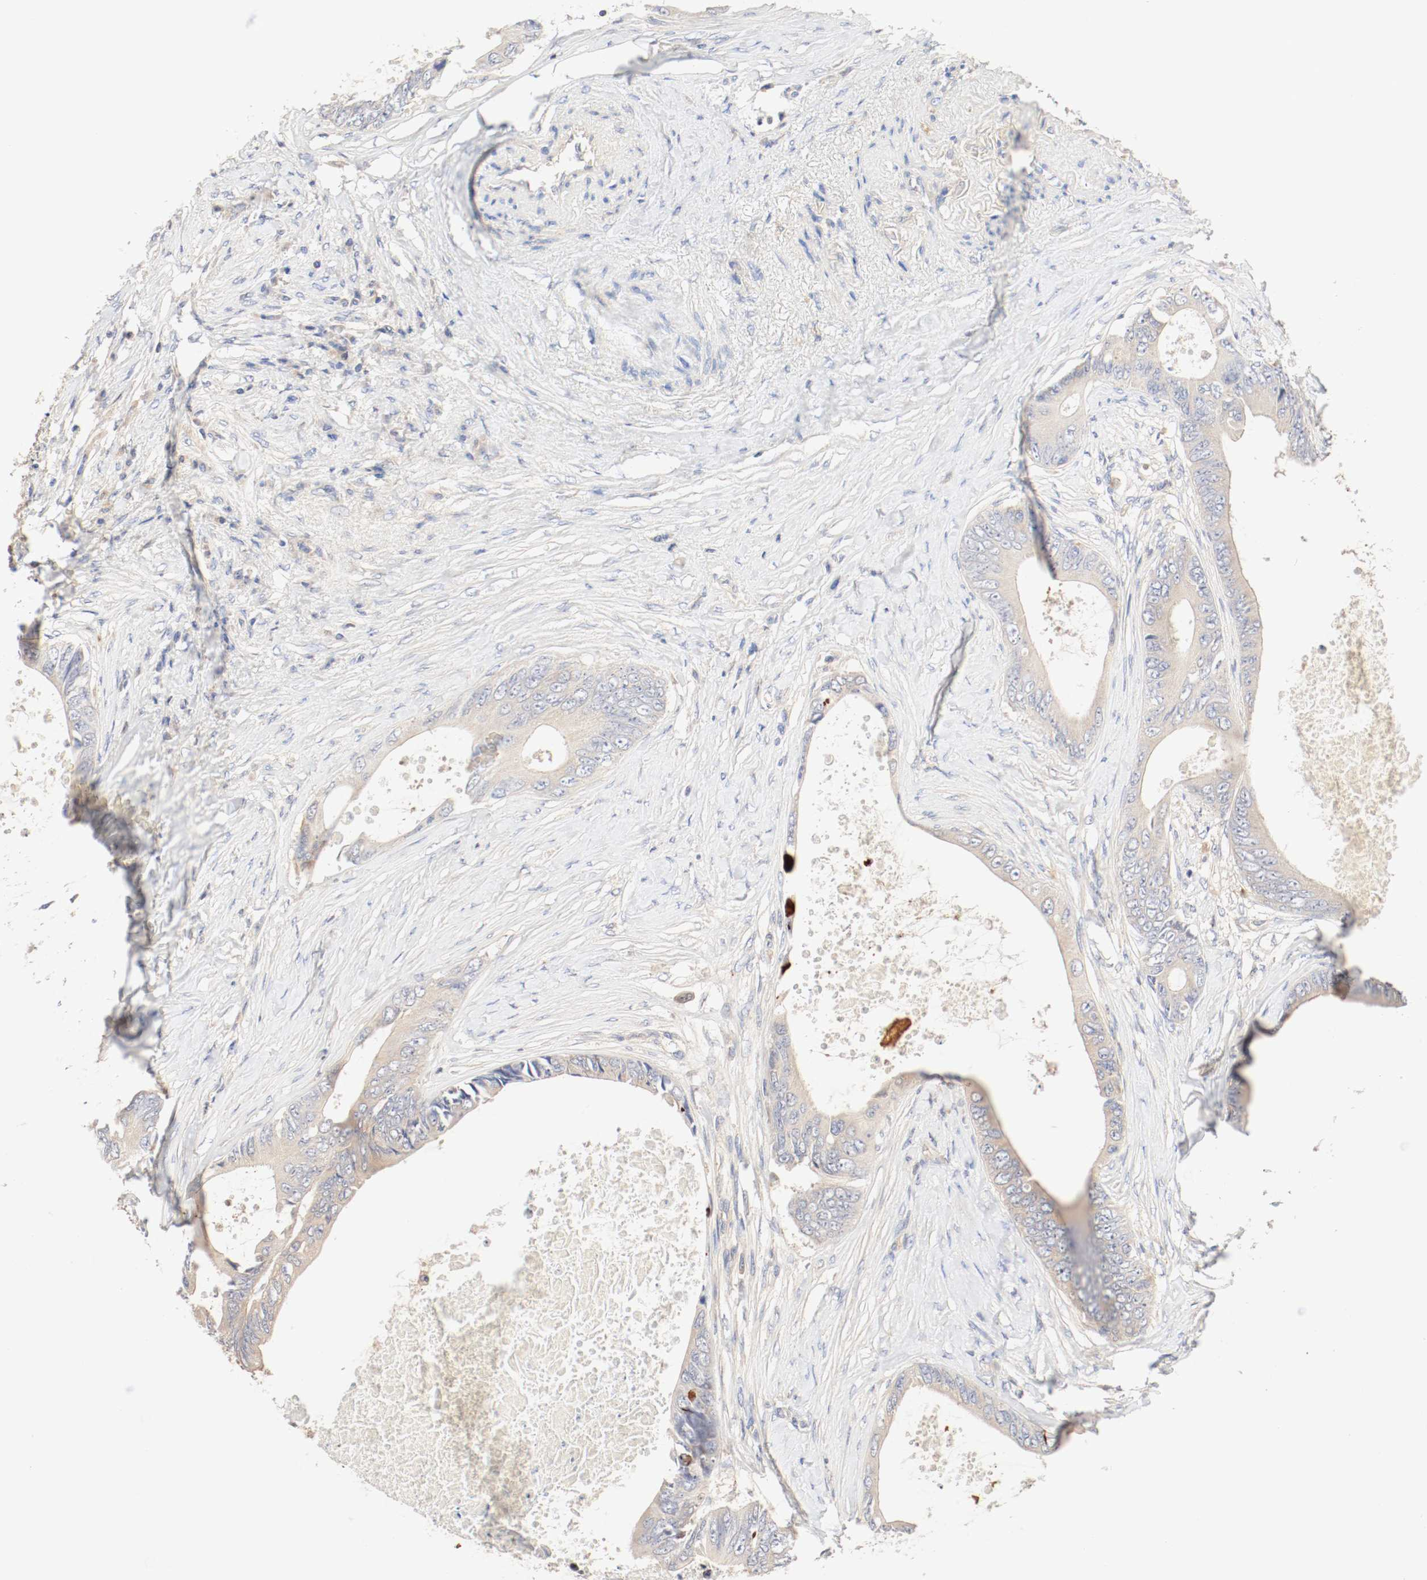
{"staining": {"intensity": "moderate", "quantity": ">75%", "location": "cytoplasmic/membranous"}, "tissue": "colorectal cancer", "cell_type": "Tumor cells", "image_type": "cancer", "snomed": [{"axis": "morphology", "description": "Normal tissue, NOS"}, {"axis": "morphology", "description": "Adenocarcinoma, NOS"}, {"axis": "topography", "description": "Rectum"}, {"axis": "topography", "description": "Peripheral nerve tissue"}], "caption": "Colorectal cancer (adenocarcinoma) was stained to show a protein in brown. There is medium levels of moderate cytoplasmic/membranous expression in about >75% of tumor cells.", "gene": "GIT1", "patient": {"sex": "female", "age": 77}}